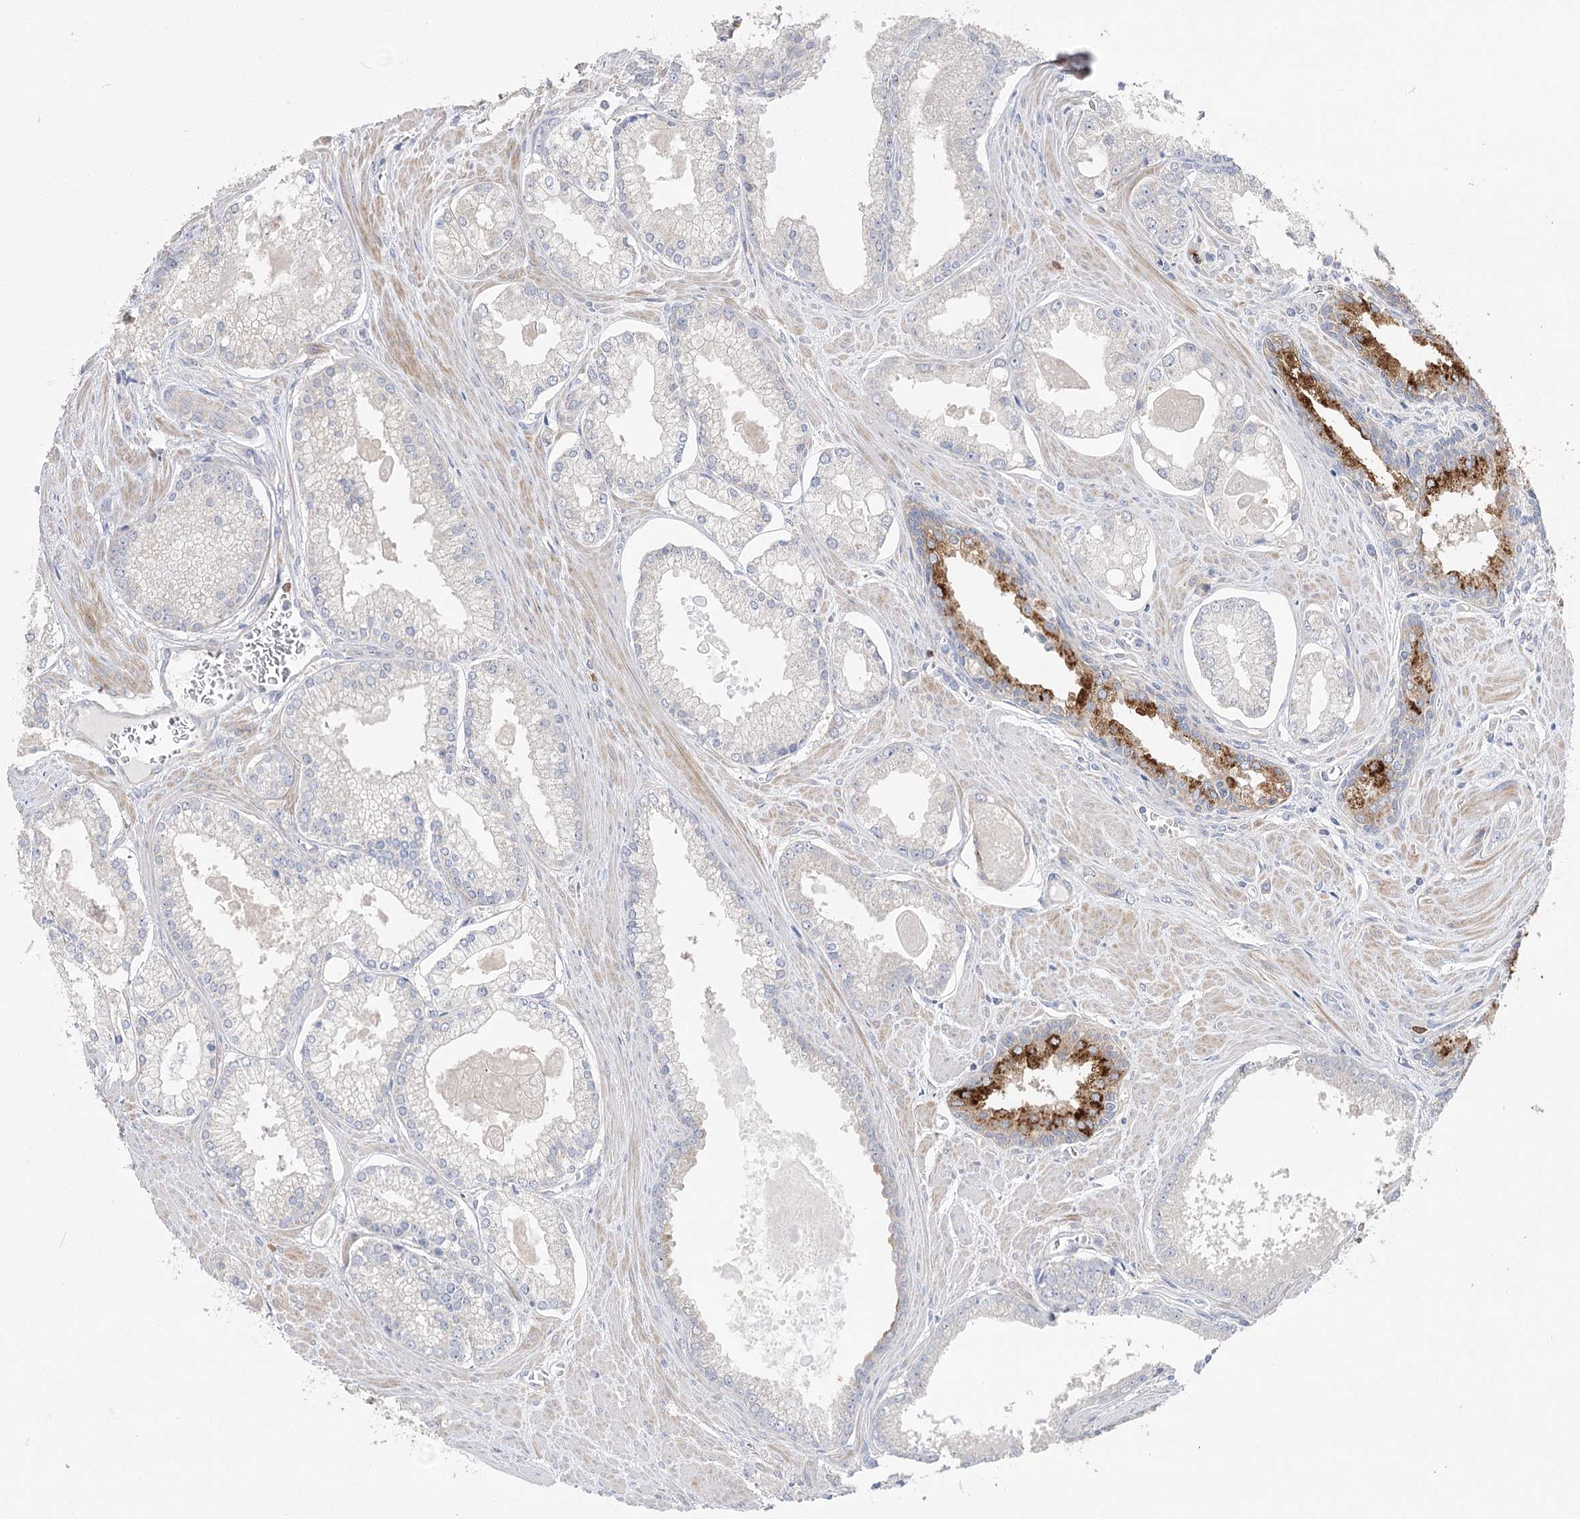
{"staining": {"intensity": "negative", "quantity": "none", "location": "none"}, "tissue": "prostate cancer", "cell_type": "Tumor cells", "image_type": "cancer", "snomed": [{"axis": "morphology", "description": "Adenocarcinoma, Low grade"}, {"axis": "topography", "description": "Prostate"}], "caption": "Tumor cells are negative for protein expression in human low-grade adenocarcinoma (prostate).", "gene": "NRAP", "patient": {"sex": "male", "age": 54}}